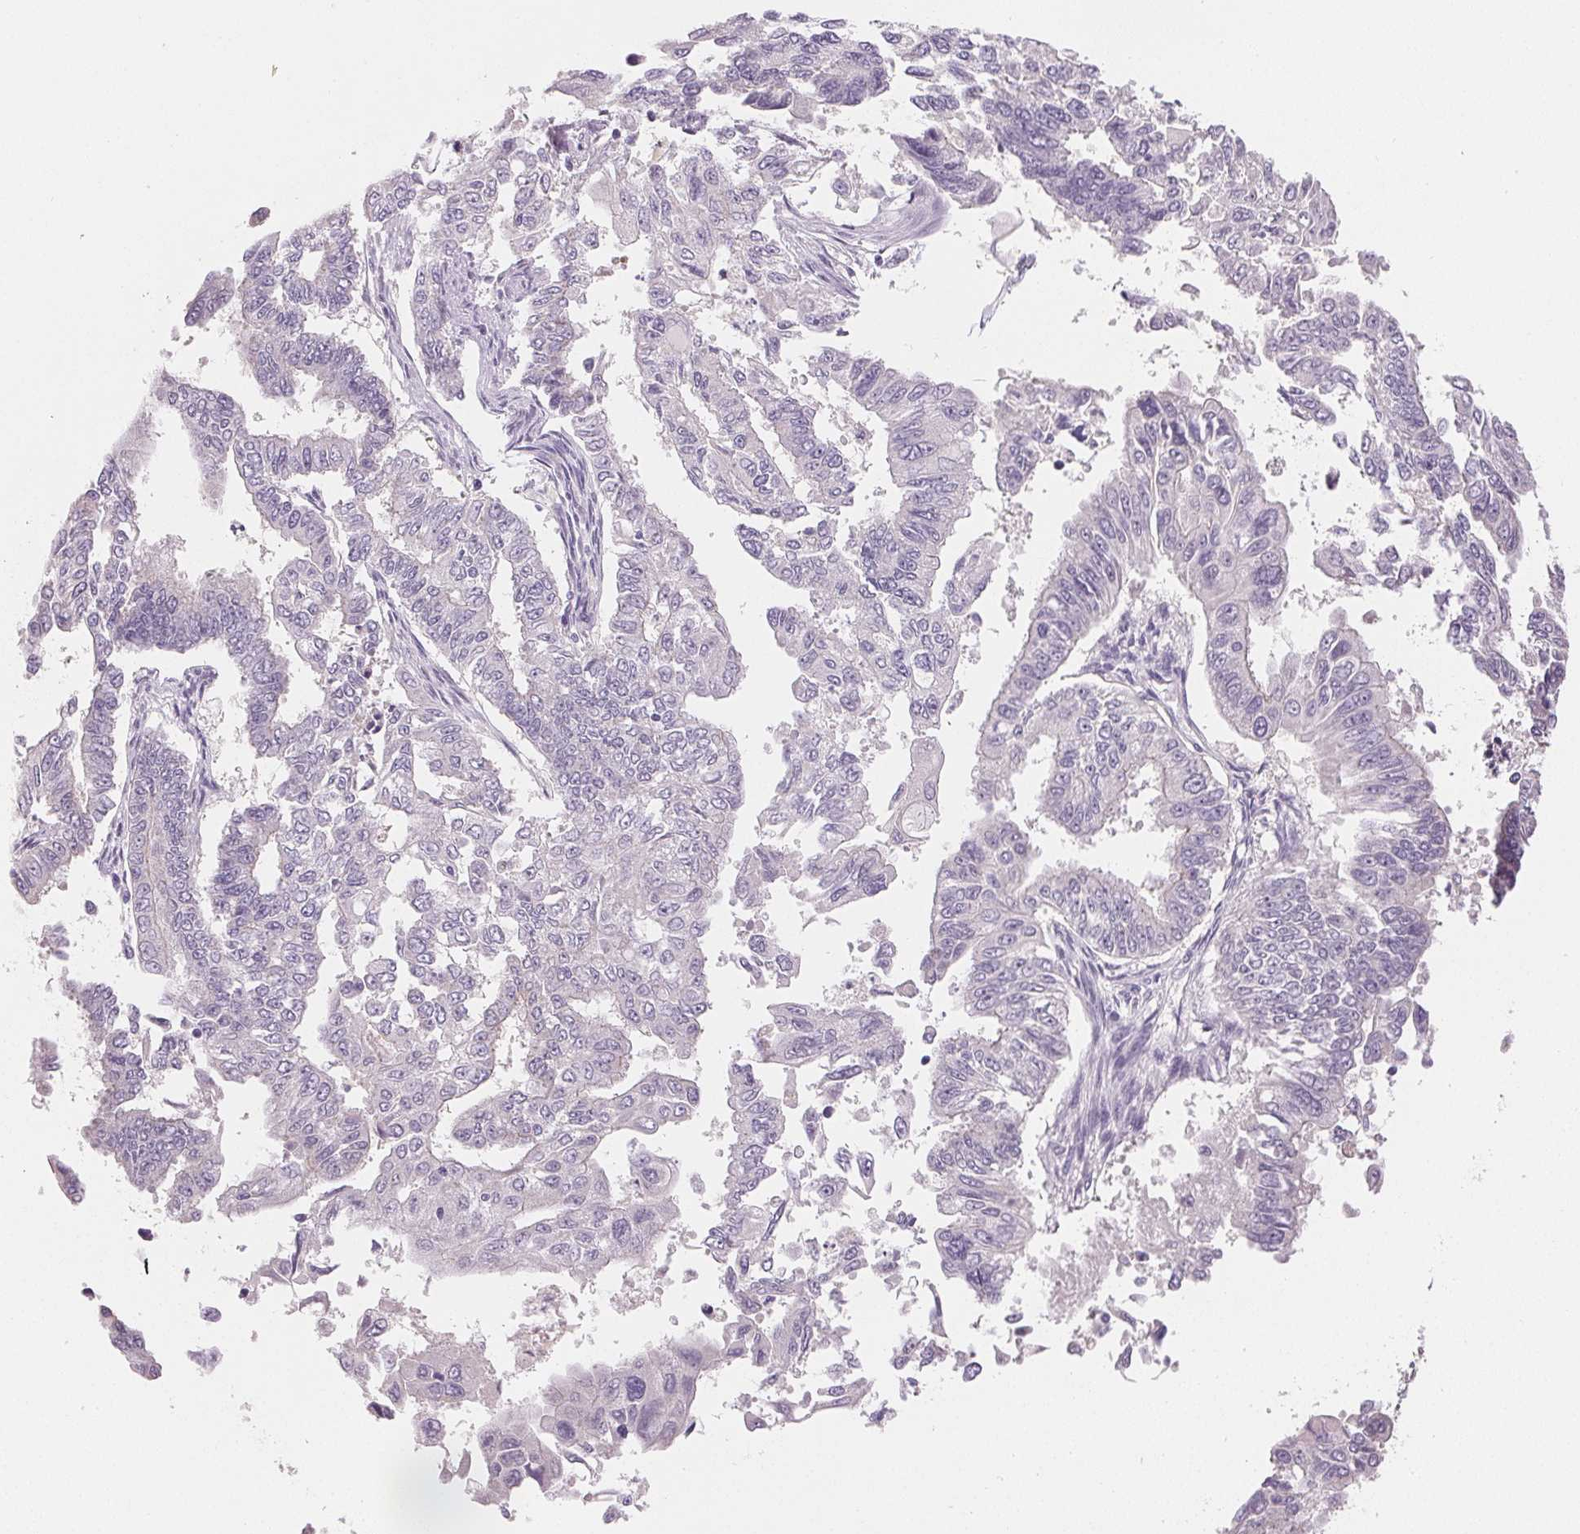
{"staining": {"intensity": "negative", "quantity": "none", "location": "none"}, "tissue": "endometrial cancer", "cell_type": "Tumor cells", "image_type": "cancer", "snomed": [{"axis": "morphology", "description": "Adenocarcinoma, NOS"}, {"axis": "topography", "description": "Uterus"}], "caption": "Endometrial cancer was stained to show a protein in brown. There is no significant staining in tumor cells.", "gene": "SFTPD", "patient": {"sex": "female", "age": 59}}